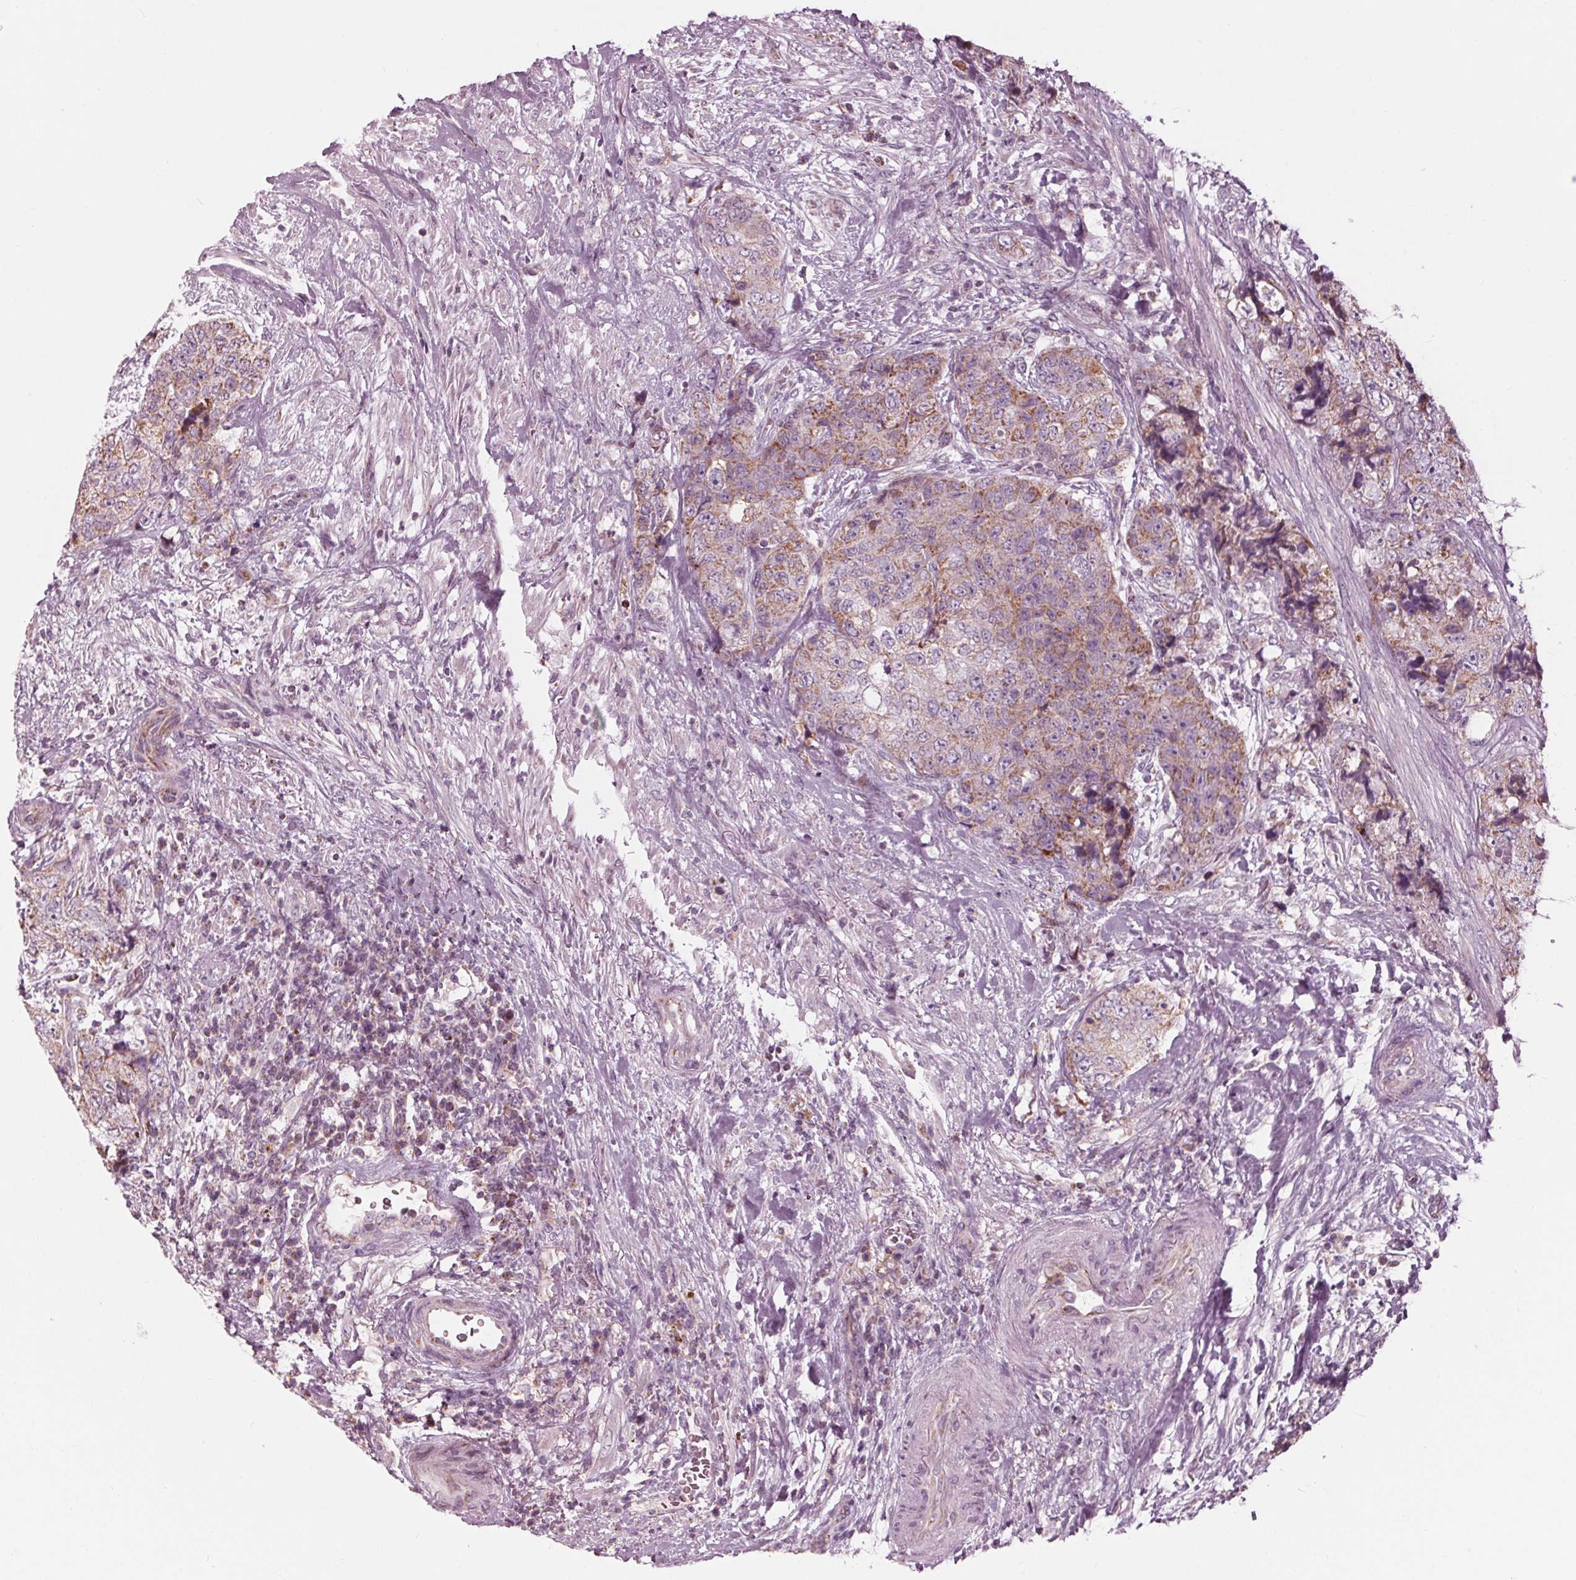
{"staining": {"intensity": "weak", "quantity": ">75%", "location": "cytoplasmic/membranous"}, "tissue": "urothelial cancer", "cell_type": "Tumor cells", "image_type": "cancer", "snomed": [{"axis": "morphology", "description": "Urothelial carcinoma, High grade"}, {"axis": "topography", "description": "Urinary bladder"}], "caption": "This is an image of immunohistochemistry staining of high-grade urothelial carcinoma, which shows weak positivity in the cytoplasmic/membranous of tumor cells.", "gene": "CLN6", "patient": {"sex": "female", "age": 78}}